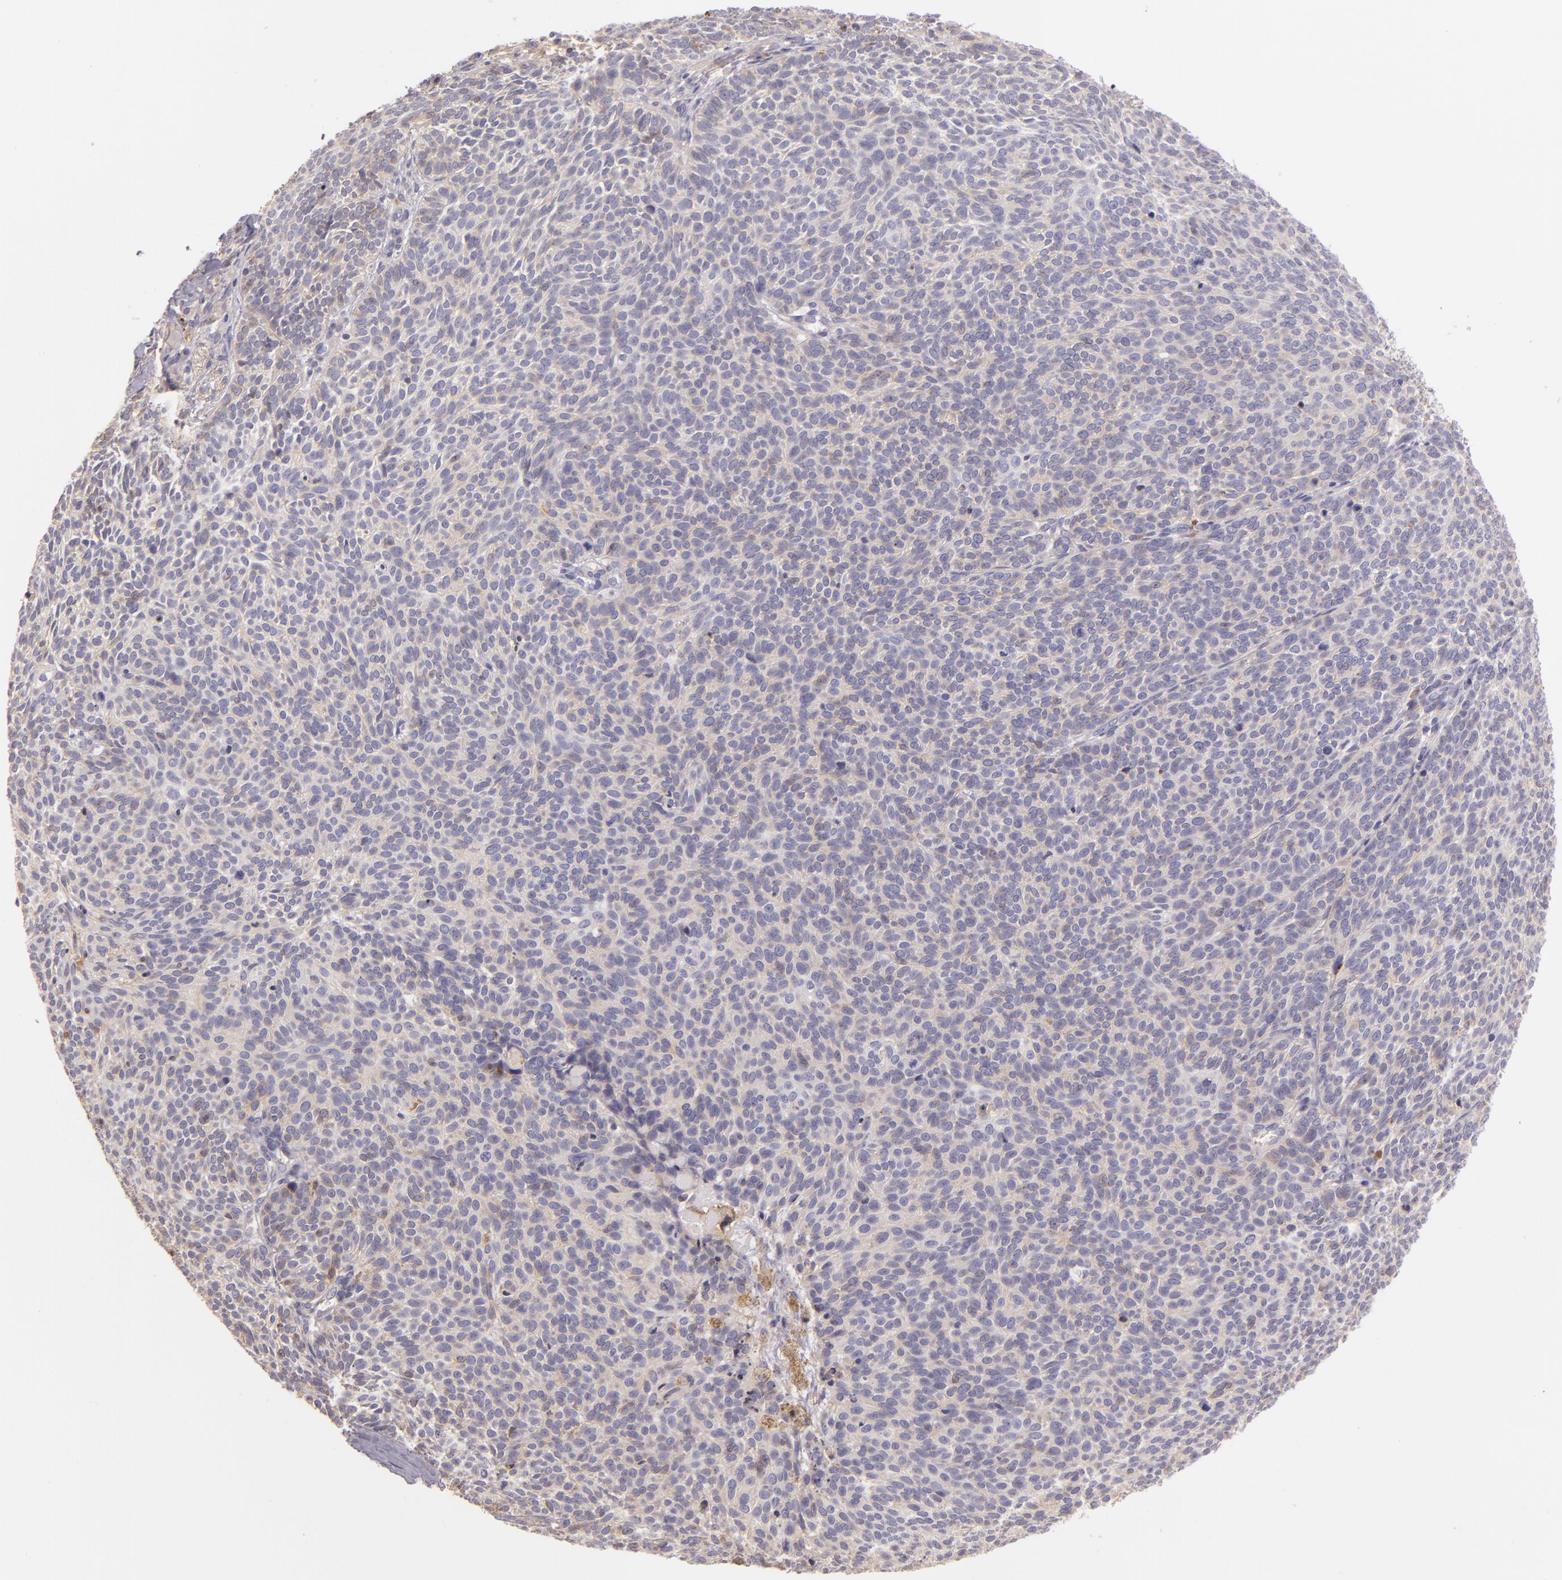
{"staining": {"intensity": "weak", "quantity": "25%-75%", "location": "cytoplasmic/membranous"}, "tissue": "skin cancer", "cell_type": "Tumor cells", "image_type": "cancer", "snomed": [{"axis": "morphology", "description": "Basal cell carcinoma"}, {"axis": "topography", "description": "Skin"}], "caption": "Basal cell carcinoma (skin) stained for a protein (brown) demonstrates weak cytoplasmic/membranous positive staining in approximately 25%-75% of tumor cells.", "gene": "CTSF", "patient": {"sex": "male", "age": 63}}